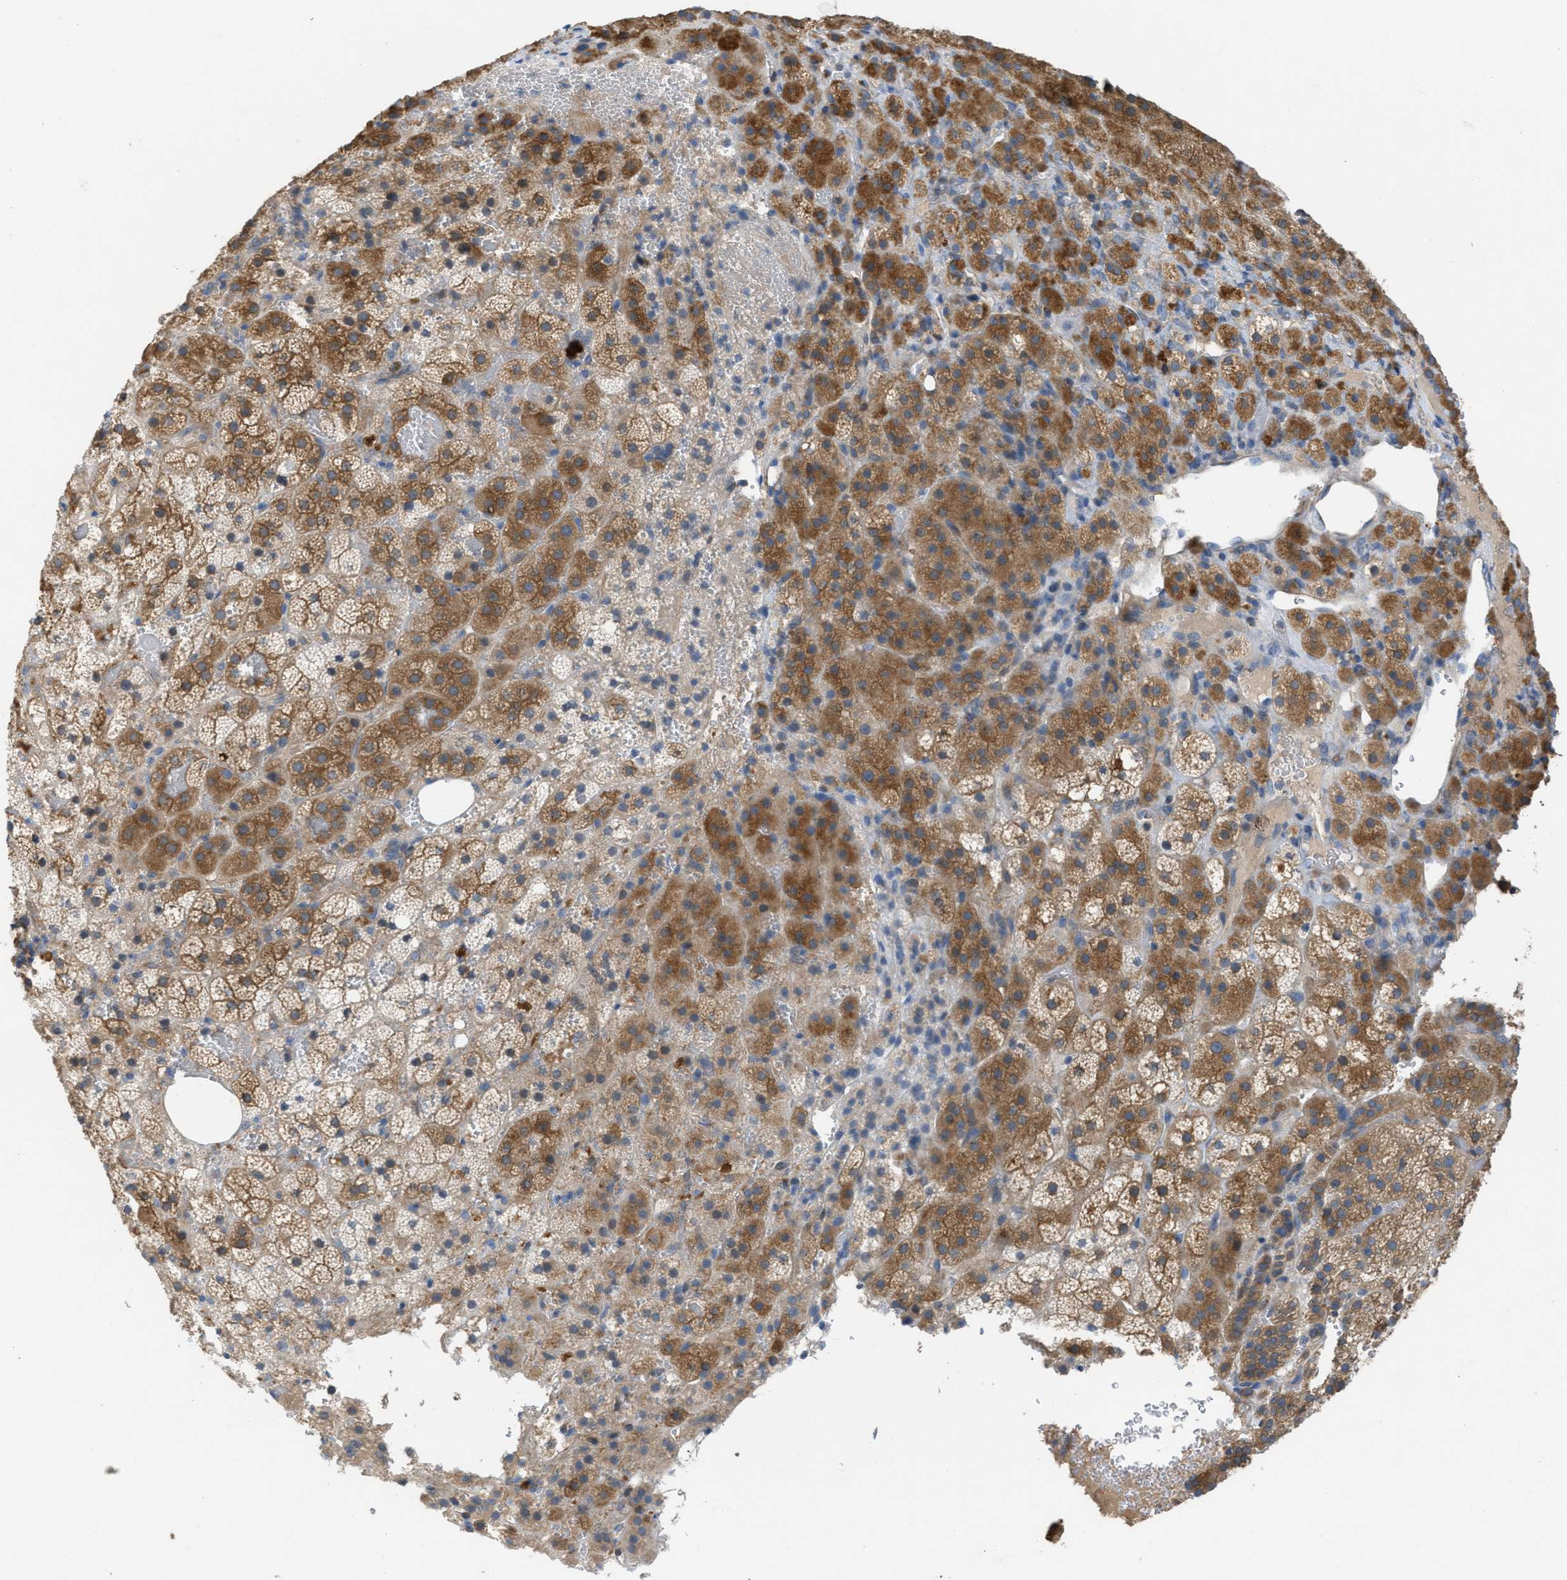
{"staining": {"intensity": "moderate", "quantity": ">75%", "location": "cytoplasmic/membranous"}, "tissue": "adrenal gland", "cell_type": "Glandular cells", "image_type": "normal", "snomed": [{"axis": "morphology", "description": "Normal tissue, NOS"}, {"axis": "topography", "description": "Adrenal gland"}], "caption": "An immunohistochemistry photomicrograph of benign tissue is shown. Protein staining in brown labels moderate cytoplasmic/membranous positivity in adrenal gland within glandular cells. The protein is shown in brown color, while the nuclei are stained blue.", "gene": "UBA5", "patient": {"sex": "female", "age": 59}}